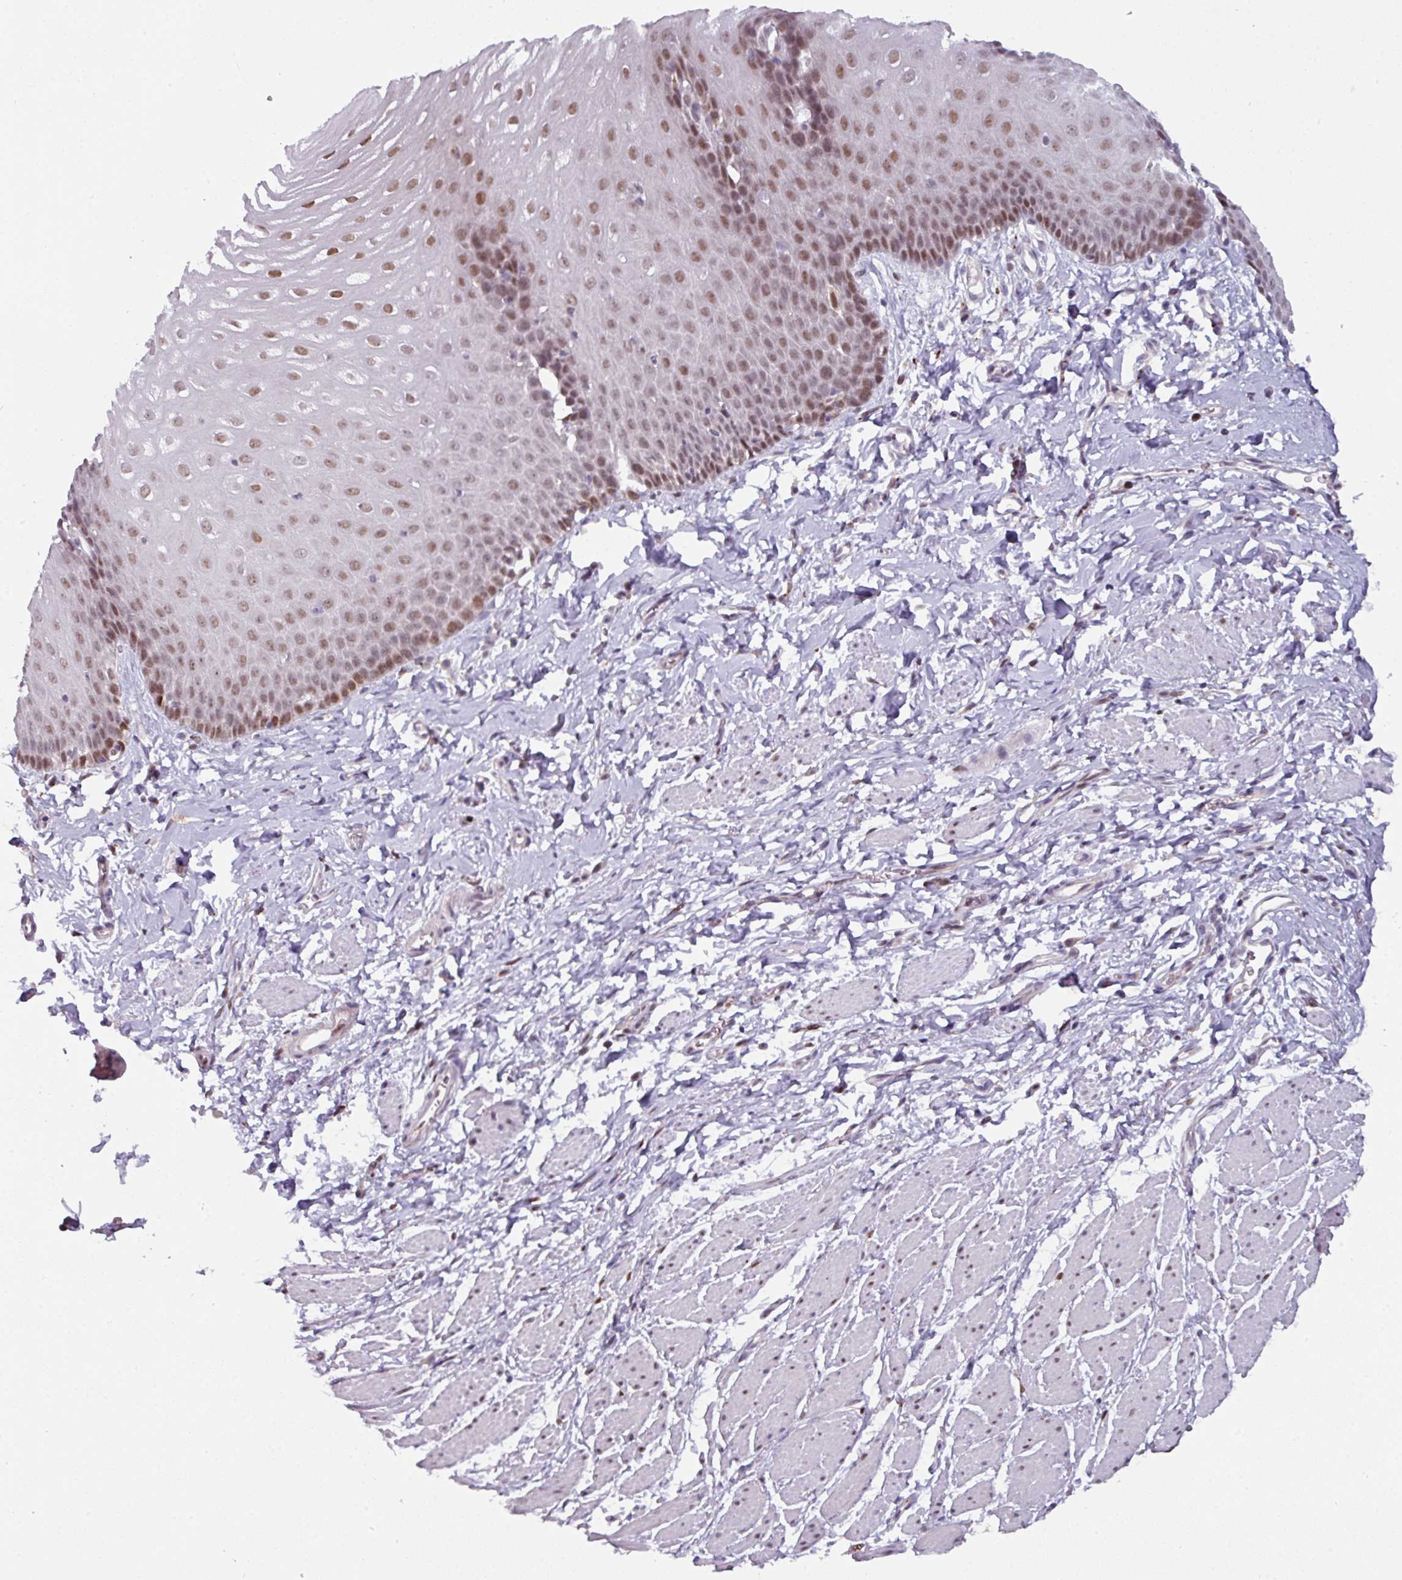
{"staining": {"intensity": "moderate", "quantity": ">75%", "location": "nuclear"}, "tissue": "esophagus", "cell_type": "Squamous epithelial cells", "image_type": "normal", "snomed": [{"axis": "morphology", "description": "Normal tissue, NOS"}, {"axis": "topography", "description": "Esophagus"}], "caption": "Moderate nuclear expression is seen in approximately >75% of squamous epithelial cells in normal esophagus.", "gene": "SWSAP1", "patient": {"sex": "male", "age": 70}}